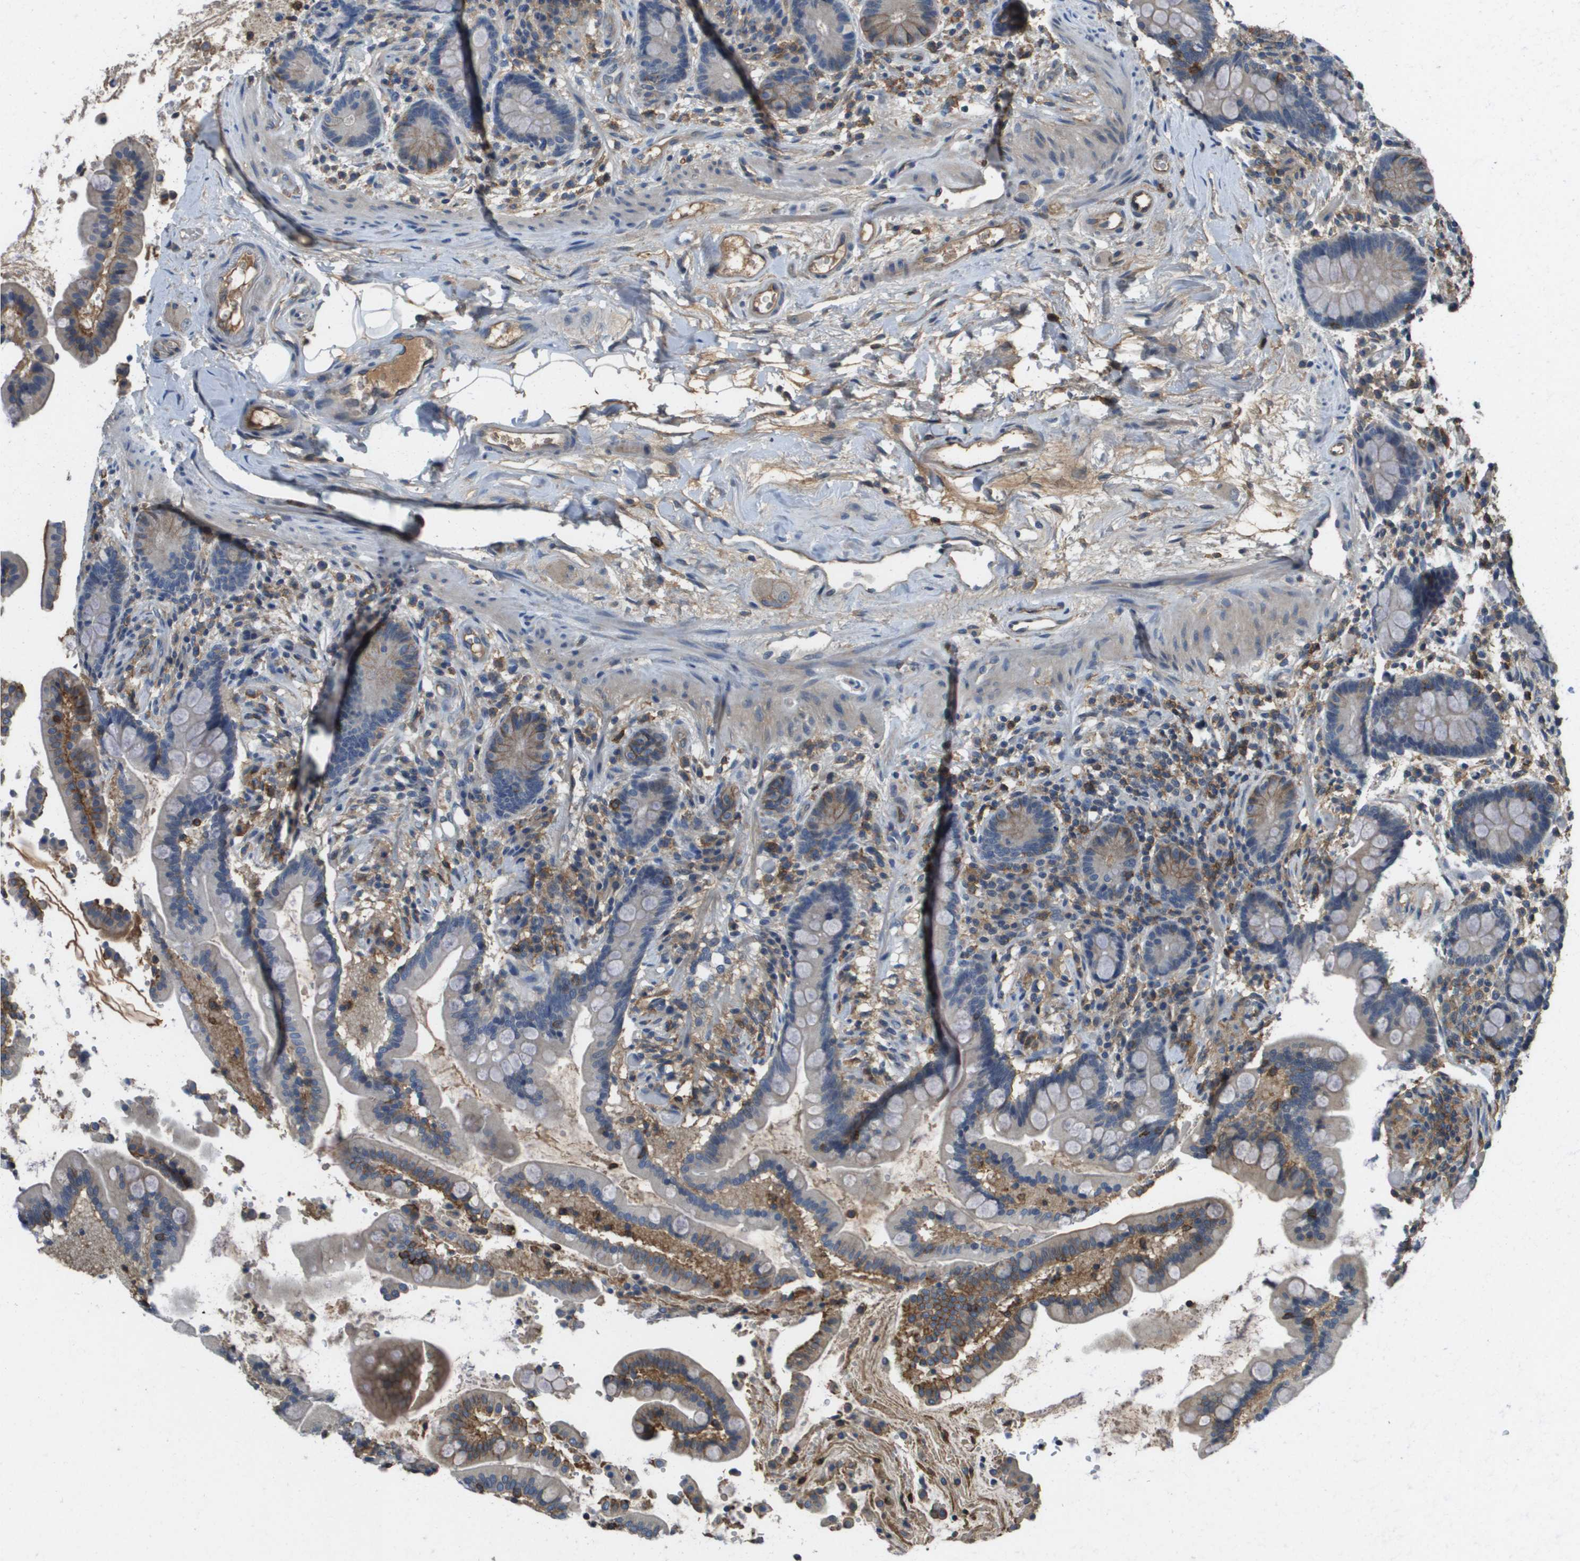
{"staining": {"intensity": "moderate", "quantity": ">75%", "location": "cytoplasmic/membranous"}, "tissue": "colon", "cell_type": "Endothelial cells", "image_type": "normal", "snomed": [{"axis": "morphology", "description": "Normal tissue, NOS"}, {"axis": "topography", "description": "Colon"}], "caption": "This is an image of immunohistochemistry (IHC) staining of normal colon, which shows moderate expression in the cytoplasmic/membranous of endothelial cells.", "gene": "SLC16A3", "patient": {"sex": "male", "age": 73}}